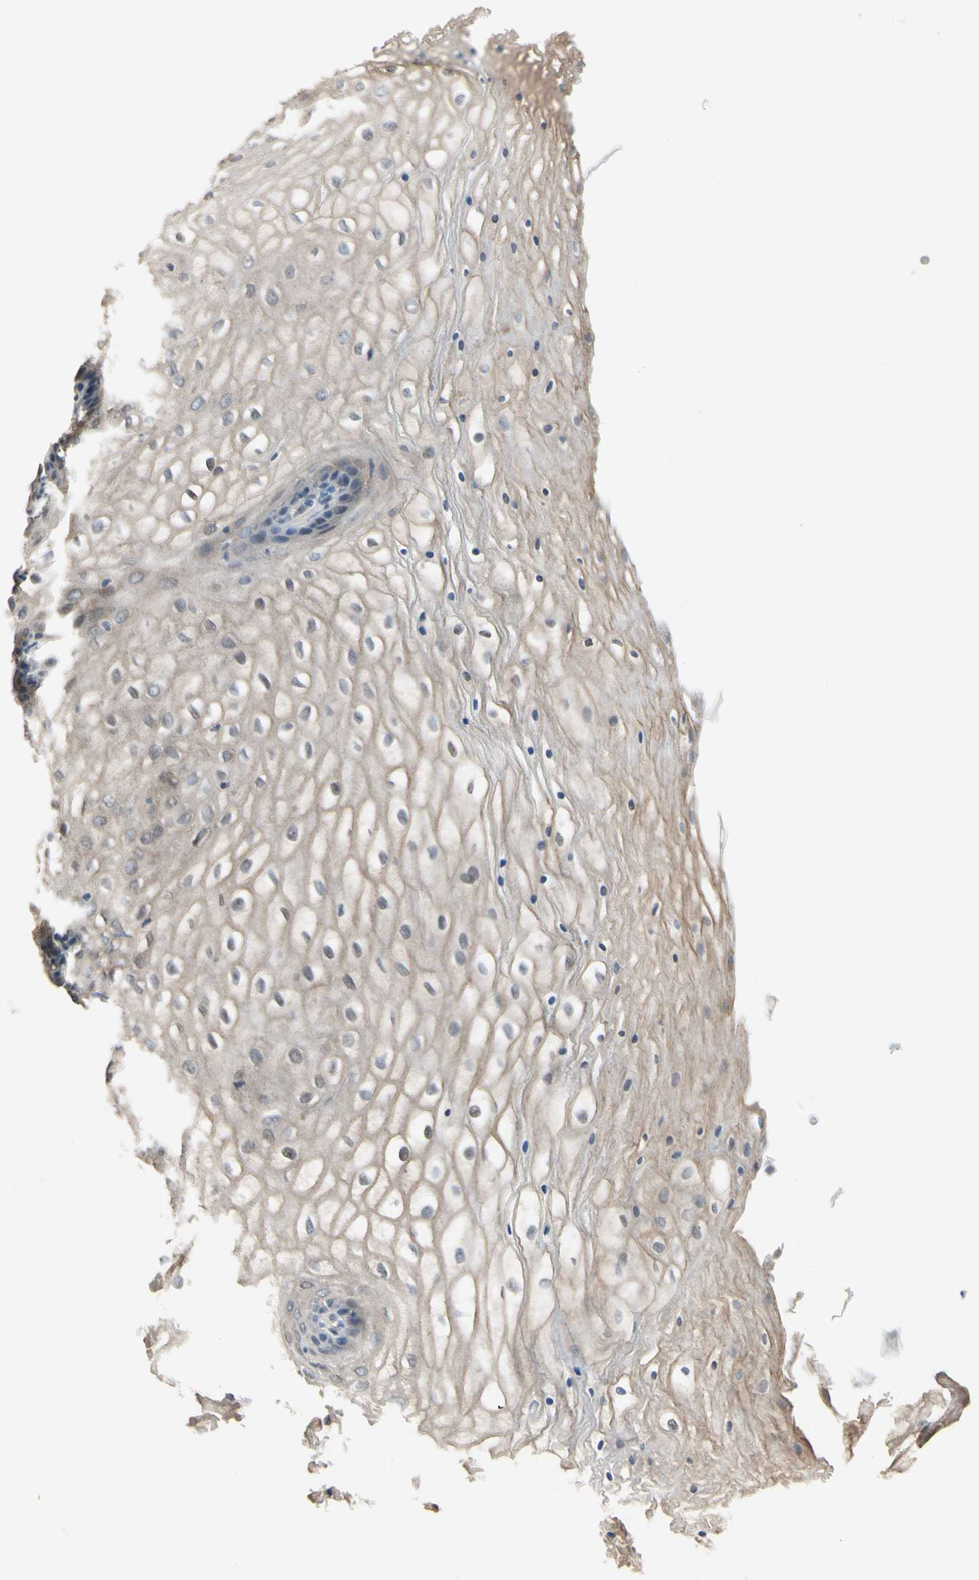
{"staining": {"intensity": "moderate", "quantity": ">75%", "location": "cytoplasmic/membranous"}, "tissue": "vagina", "cell_type": "Squamous epithelial cells", "image_type": "normal", "snomed": [{"axis": "morphology", "description": "Normal tissue, NOS"}, {"axis": "topography", "description": "Vagina"}], "caption": "Protein analysis of benign vagina exhibits moderate cytoplasmic/membranous positivity in approximately >75% of squamous epithelial cells. (DAB (3,3'-diaminobenzidine) = brown stain, brightfield microscopy at high magnification).", "gene": "HSPA4", "patient": {"sex": "female", "age": 34}}